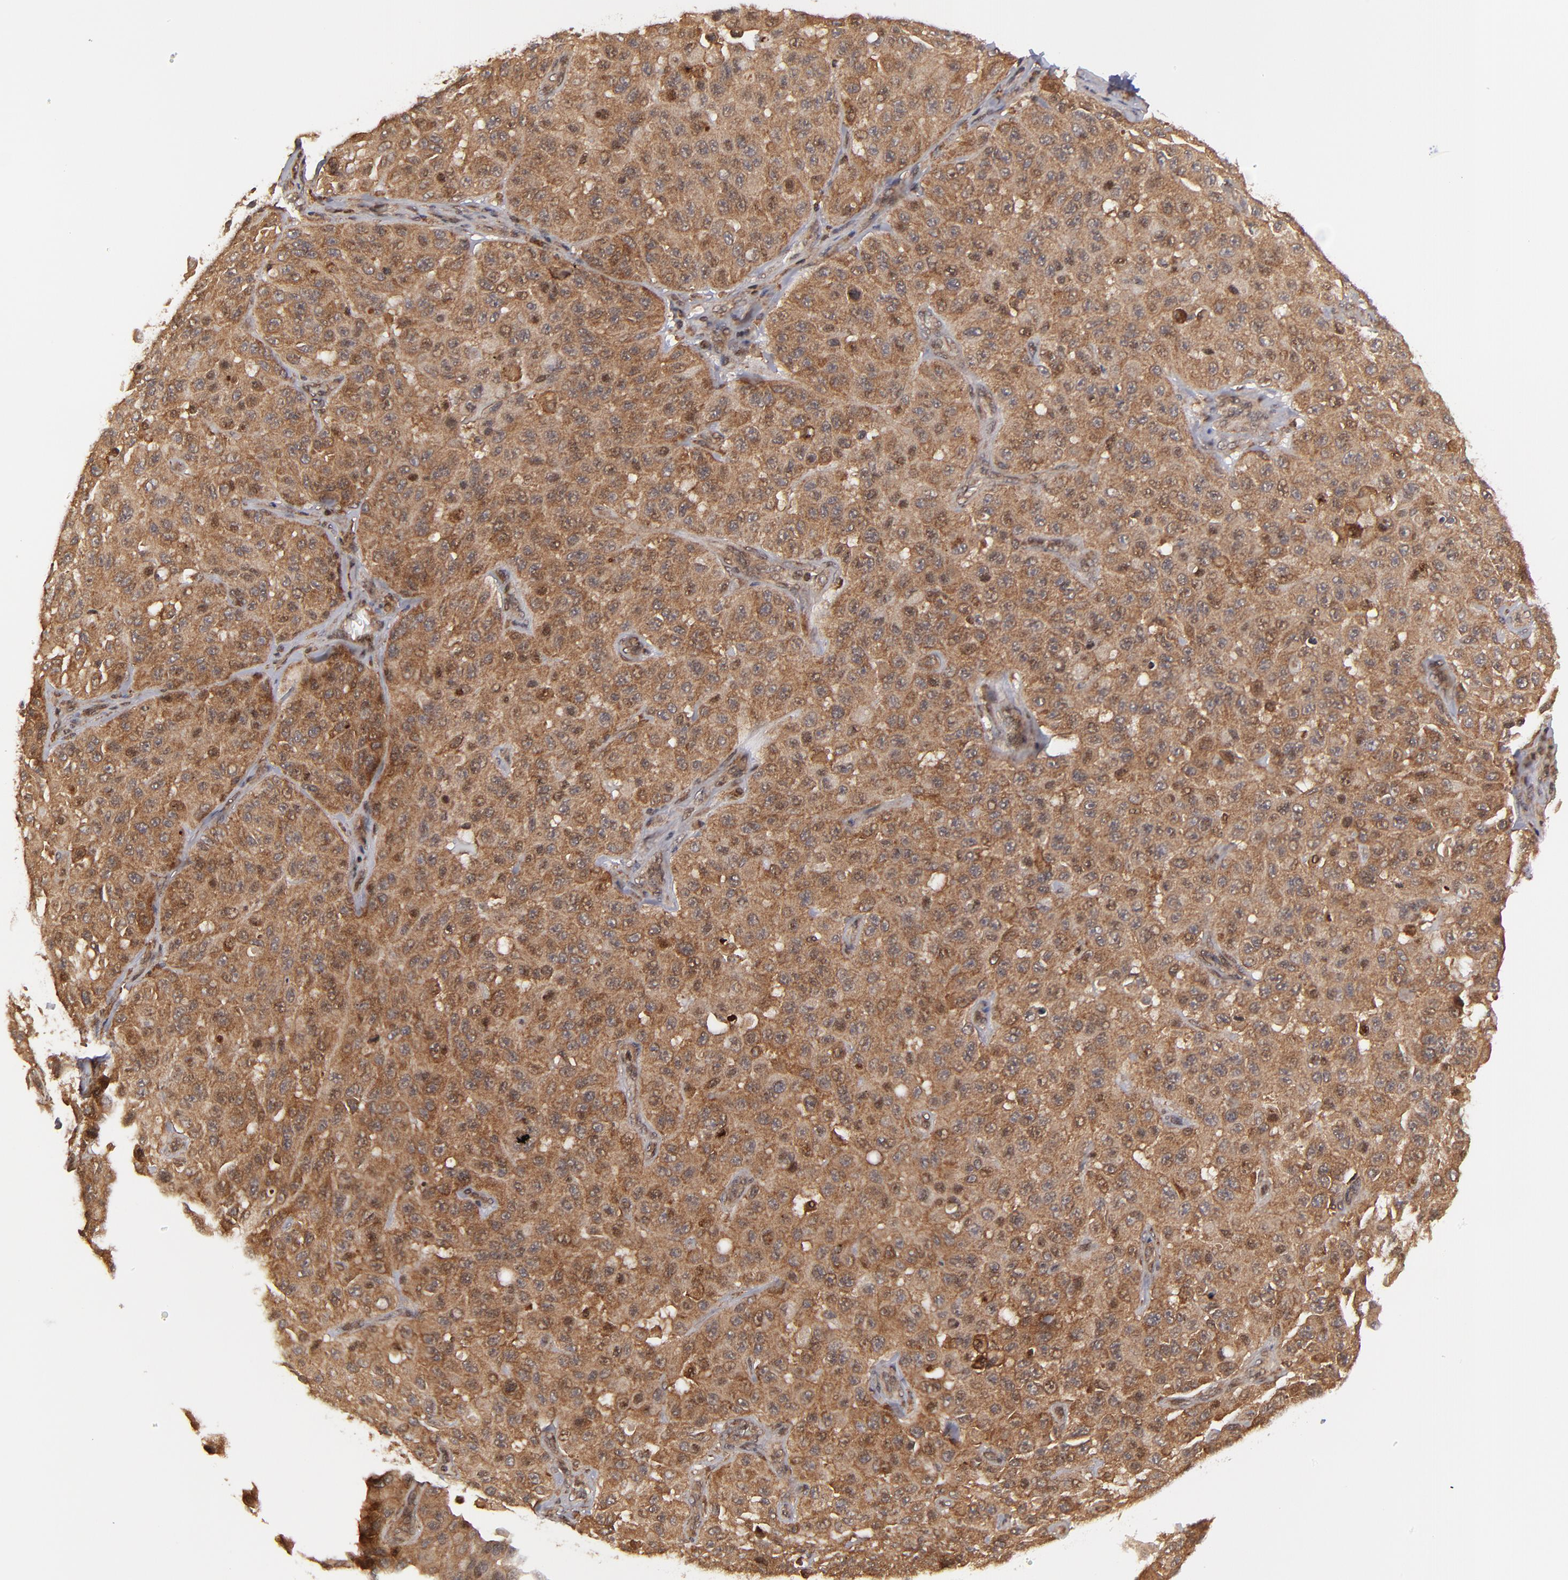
{"staining": {"intensity": "strong", "quantity": ">75%", "location": "cytoplasmic/membranous,nuclear"}, "tissue": "melanoma", "cell_type": "Tumor cells", "image_type": "cancer", "snomed": [{"axis": "morphology", "description": "Malignant melanoma, NOS"}, {"axis": "topography", "description": "Skin"}], "caption": "Immunohistochemical staining of melanoma reveals high levels of strong cytoplasmic/membranous and nuclear protein expression in approximately >75% of tumor cells.", "gene": "RGS6", "patient": {"sex": "male", "age": 30}}